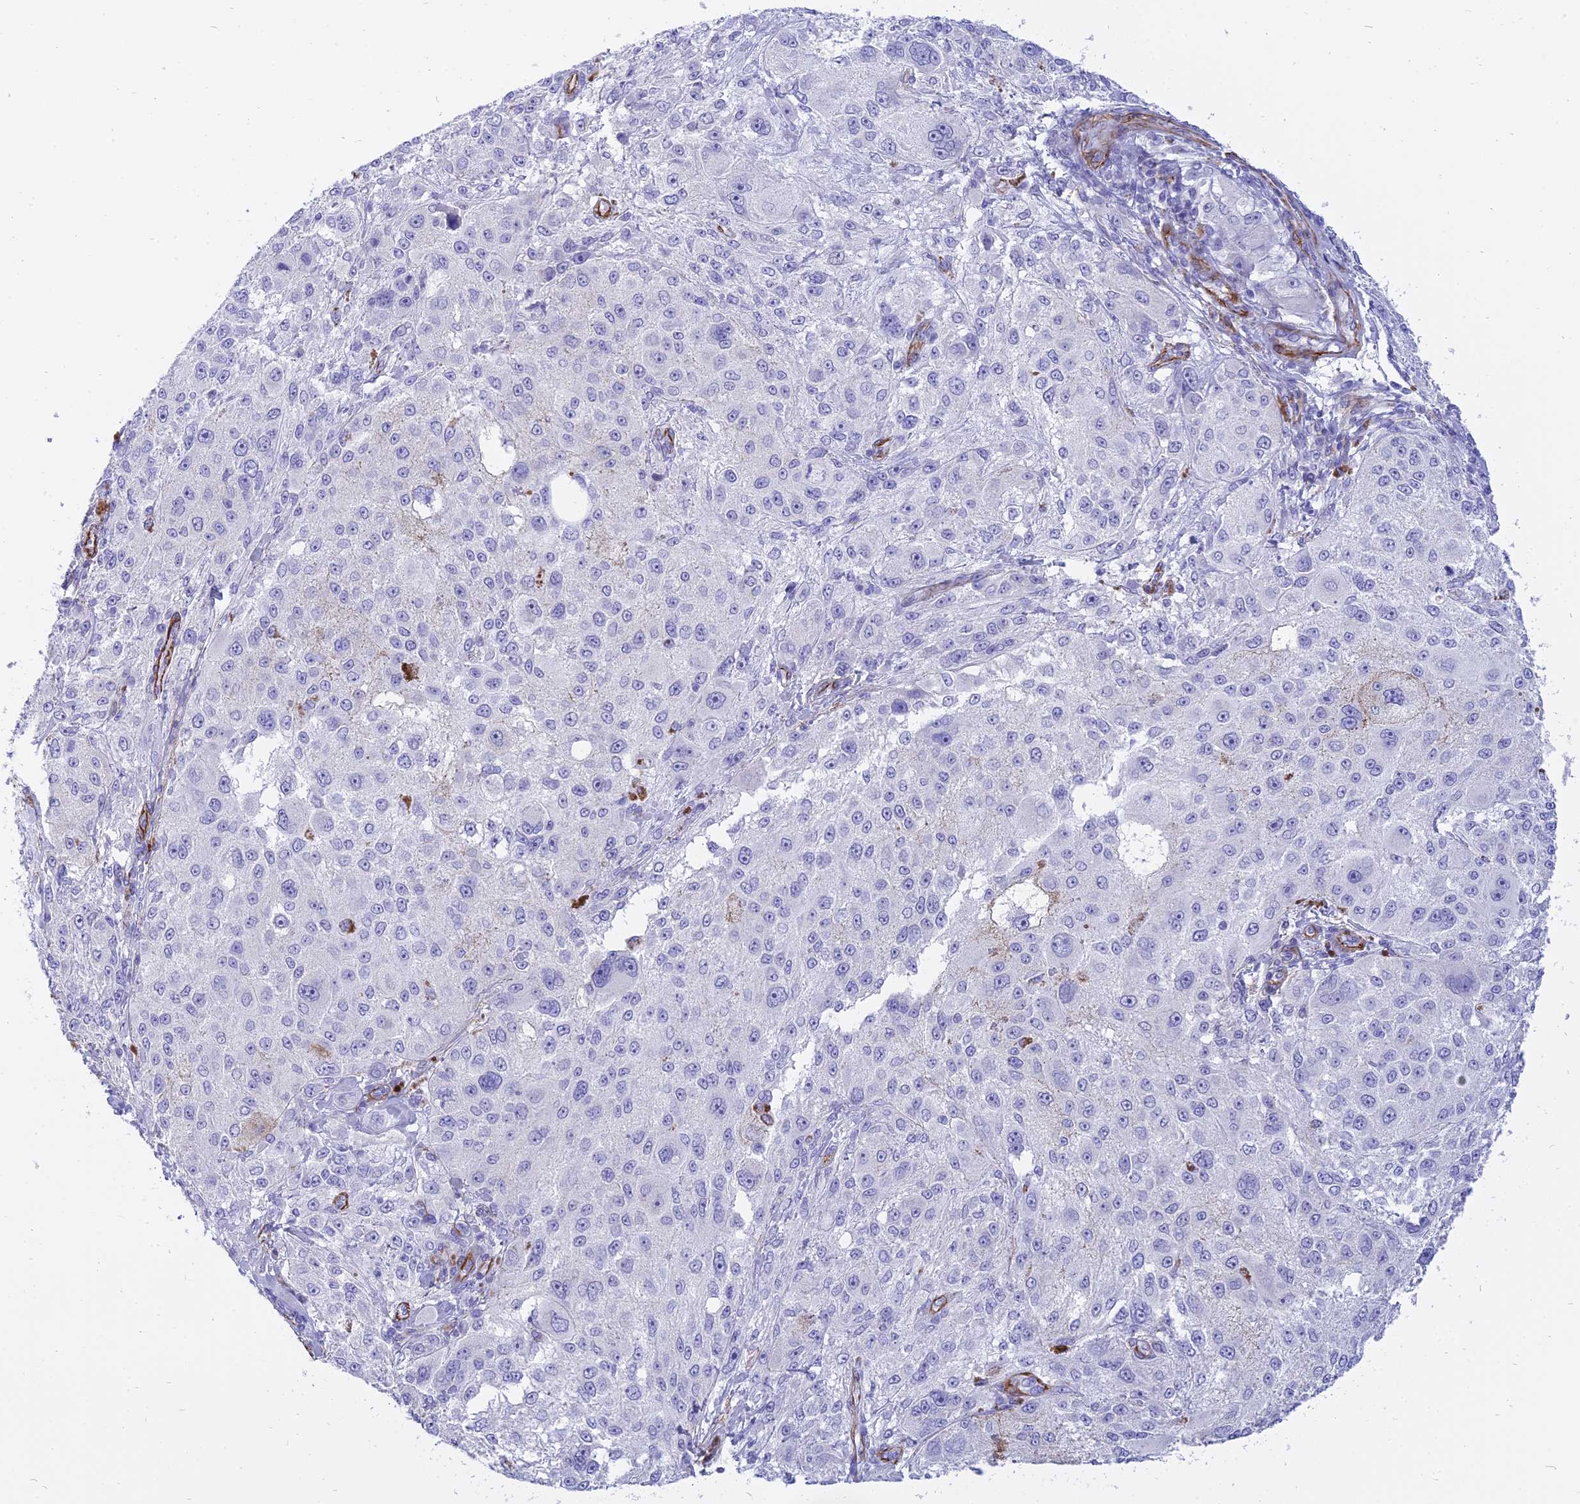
{"staining": {"intensity": "negative", "quantity": "none", "location": "none"}, "tissue": "melanoma", "cell_type": "Tumor cells", "image_type": "cancer", "snomed": [{"axis": "morphology", "description": "Necrosis, NOS"}, {"axis": "morphology", "description": "Malignant melanoma, NOS"}, {"axis": "topography", "description": "Skin"}], "caption": "Photomicrograph shows no significant protein positivity in tumor cells of melanoma.", "gene": "CENPV", "patient": {"sex": "female", "age": 87}}